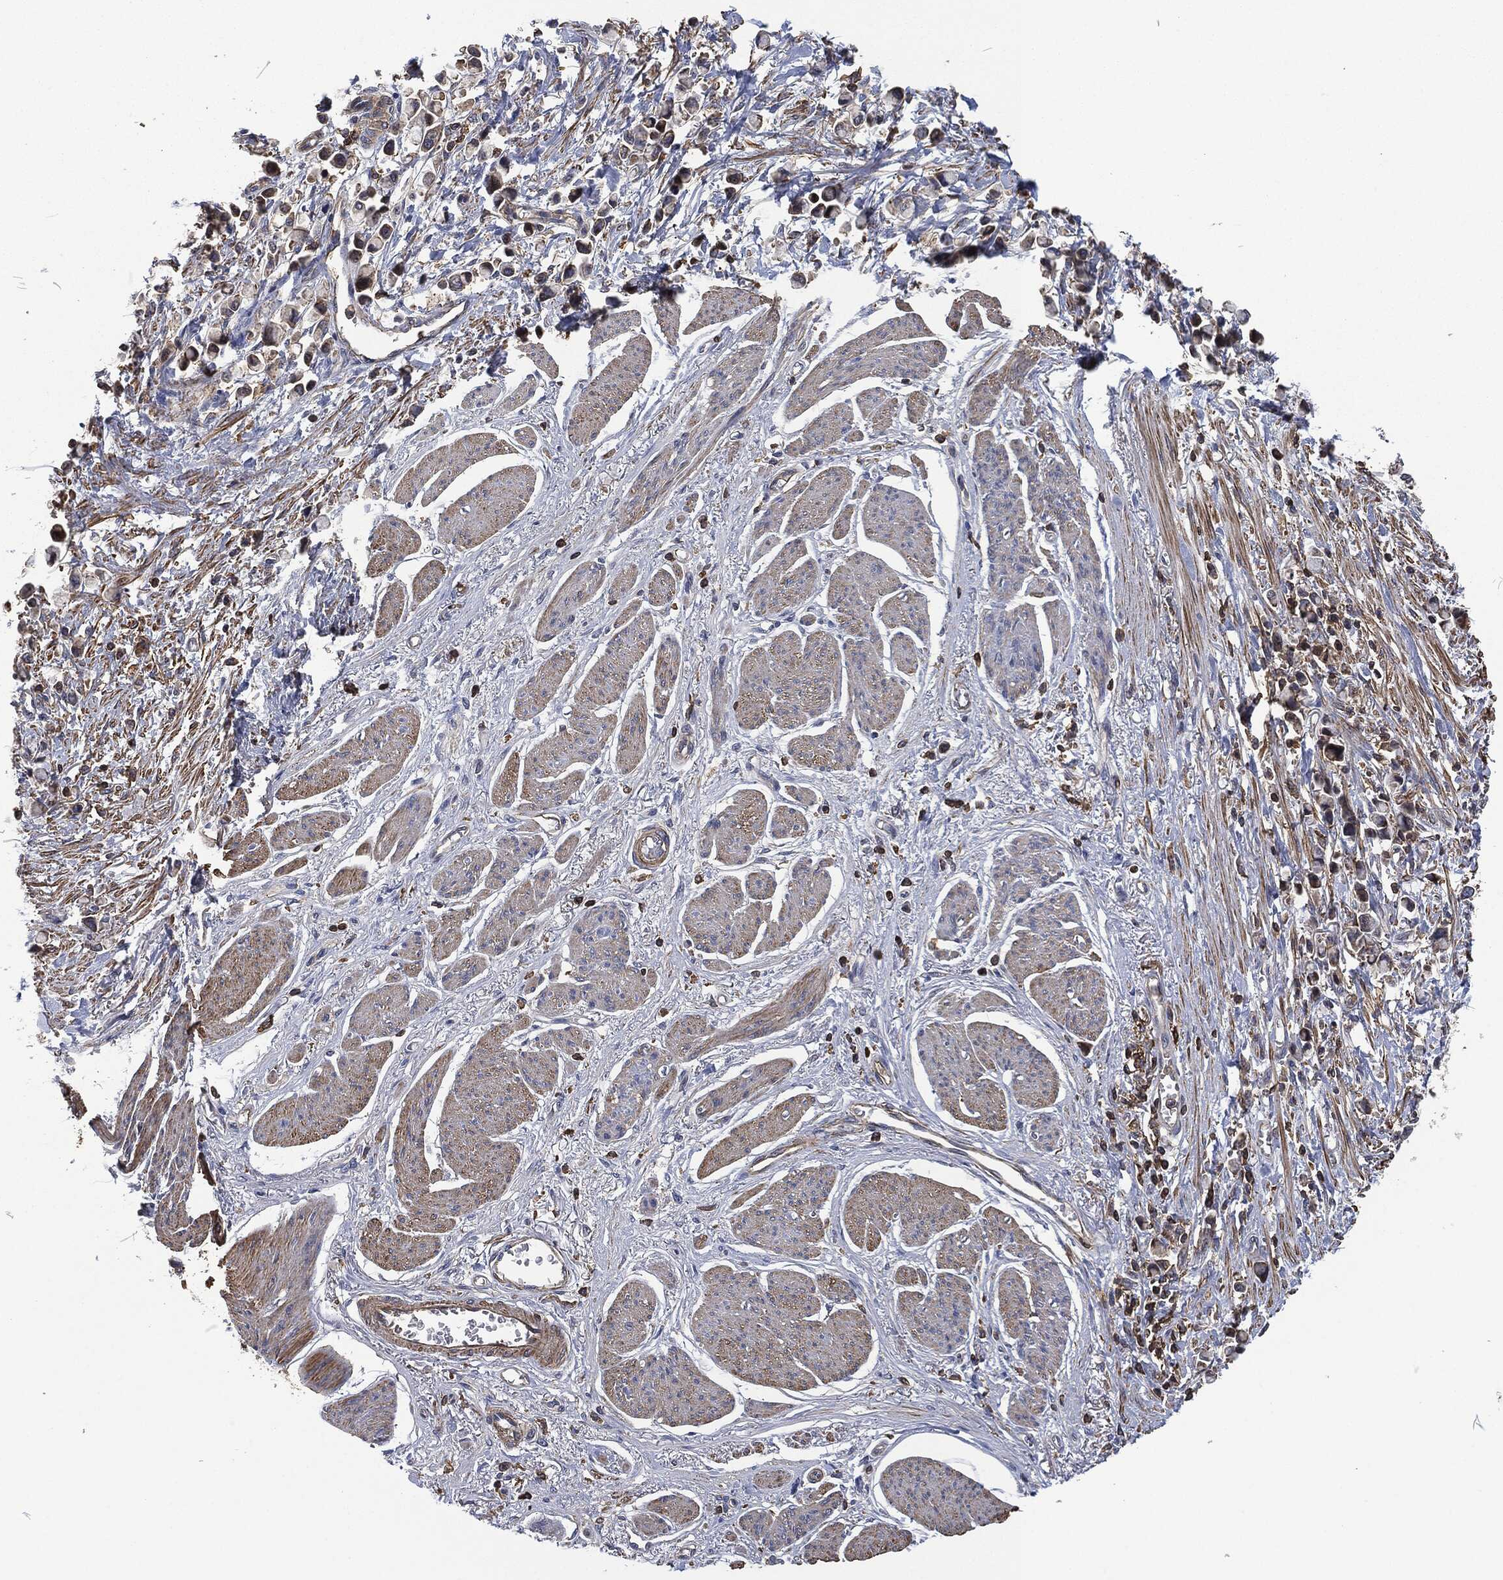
{"staining": {"intensity": "negative", "quantity": "none", "location": "none"}, "tissue": "stomach cancer", "cell_type": "Tumor cells", "image_type": "cancer", "snomed": [{"axis": "morphology", "description": "Adenocarcinoma, NOS"}, {"axis": "topography", "description": "Stomach"}], "caption": "Micrograph shows no protein staining in tumor cells of stomach cancer tissue. (DAB immunohistochemistry (IHC) visualized using brightfield microscopy, high magnification).", "gene": "LGALS9", "patient": {"sex": "female", "age": 81}}